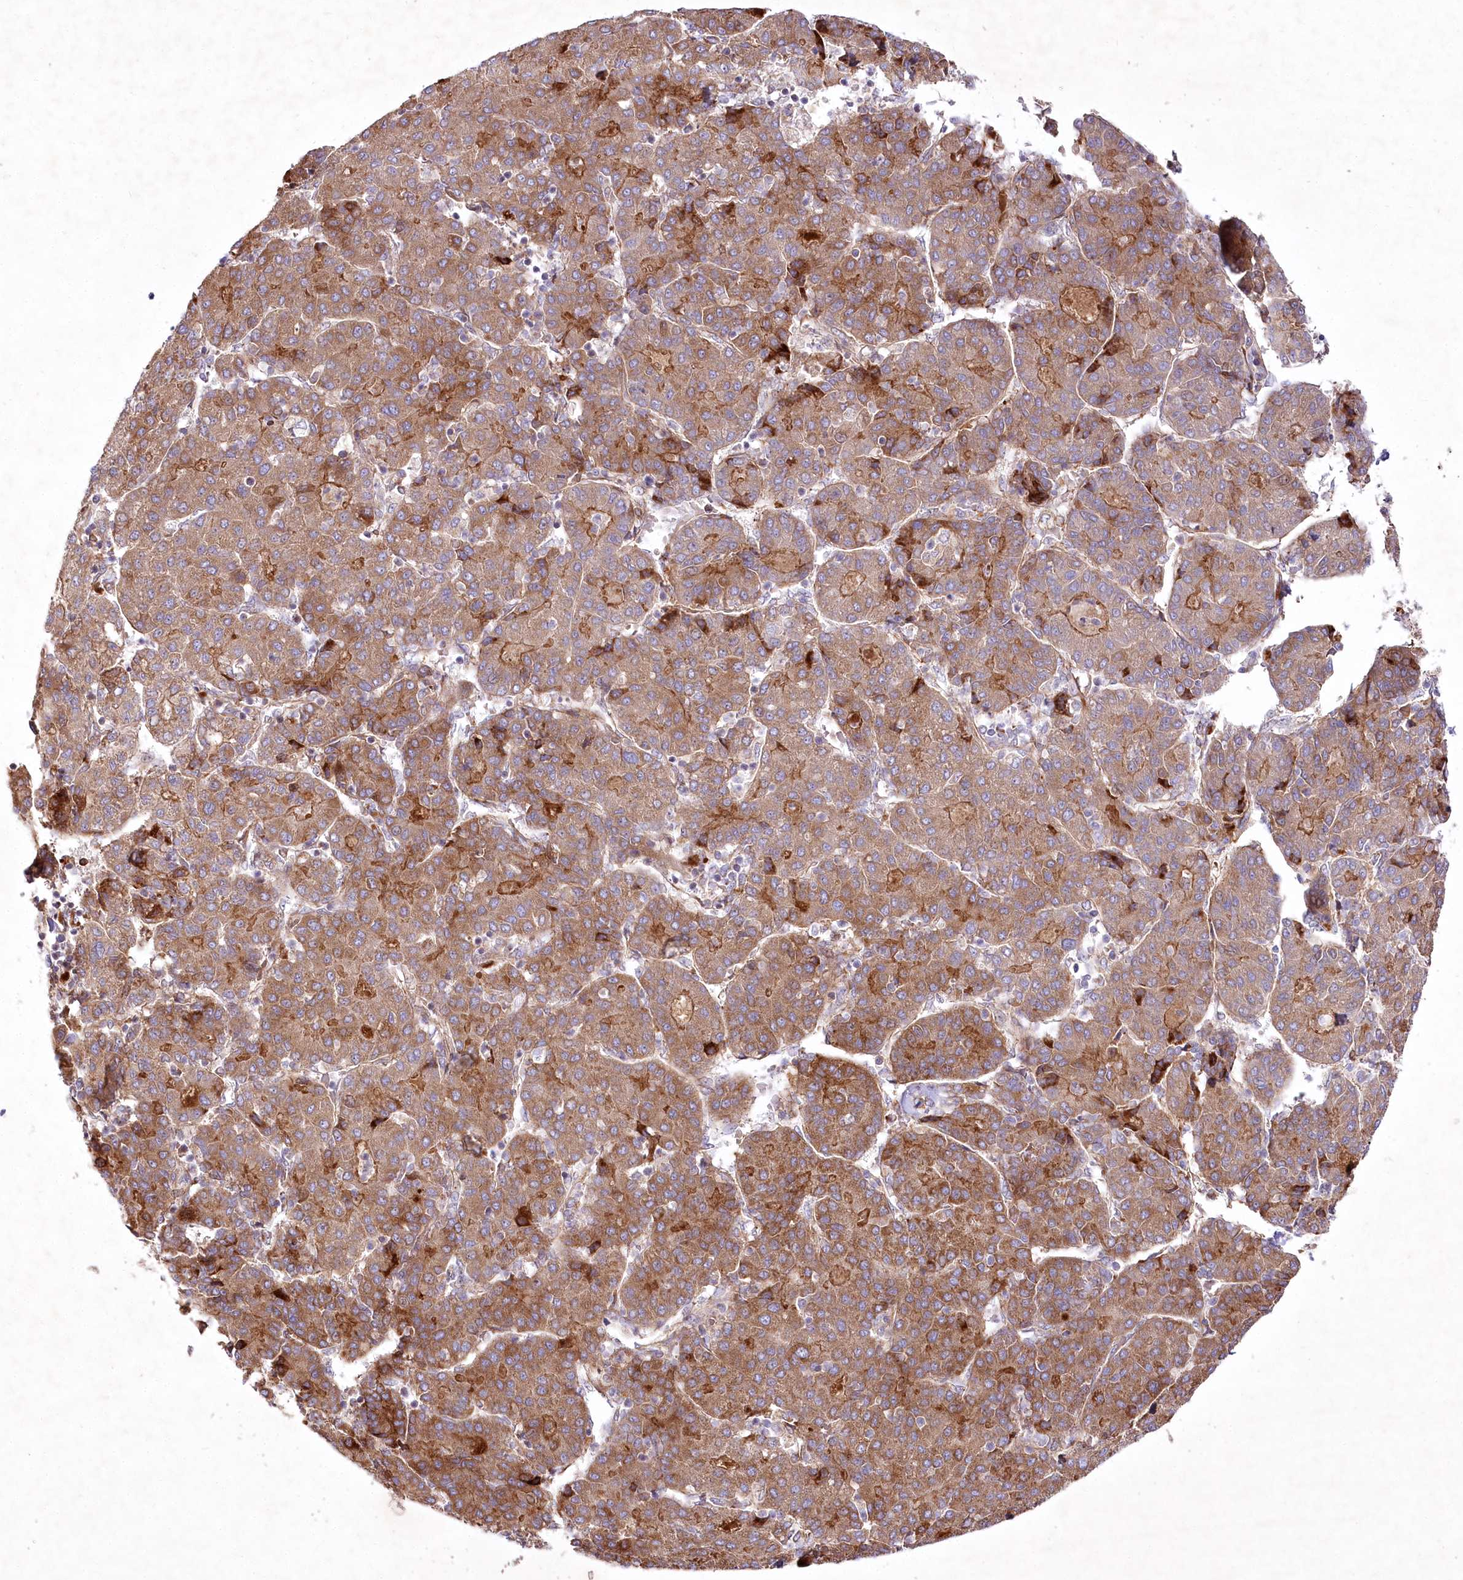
{"staining": {"intensity": "moderate", "quantity": ">75%", "location": "cytoplasmic/membranous"}, "tissue": "liver cancer", "cell_type": "Tumor cells", "image_type": "cancer", "snomed": [{"axis": "morphology", "description": "Carcinoma, Hepatocellular, NOS"}, {"axis": "topography", "description": "Liver"}], "caption": "This is a histology image of immunohistochemistry (IHC) staining of liver hepatocellular carcinoma, which shows moderate positivity in the cytoplasmic/membranous of tumor cells.", "gene": "PSTK", "patient": {"sex": "male", "age": 65}}